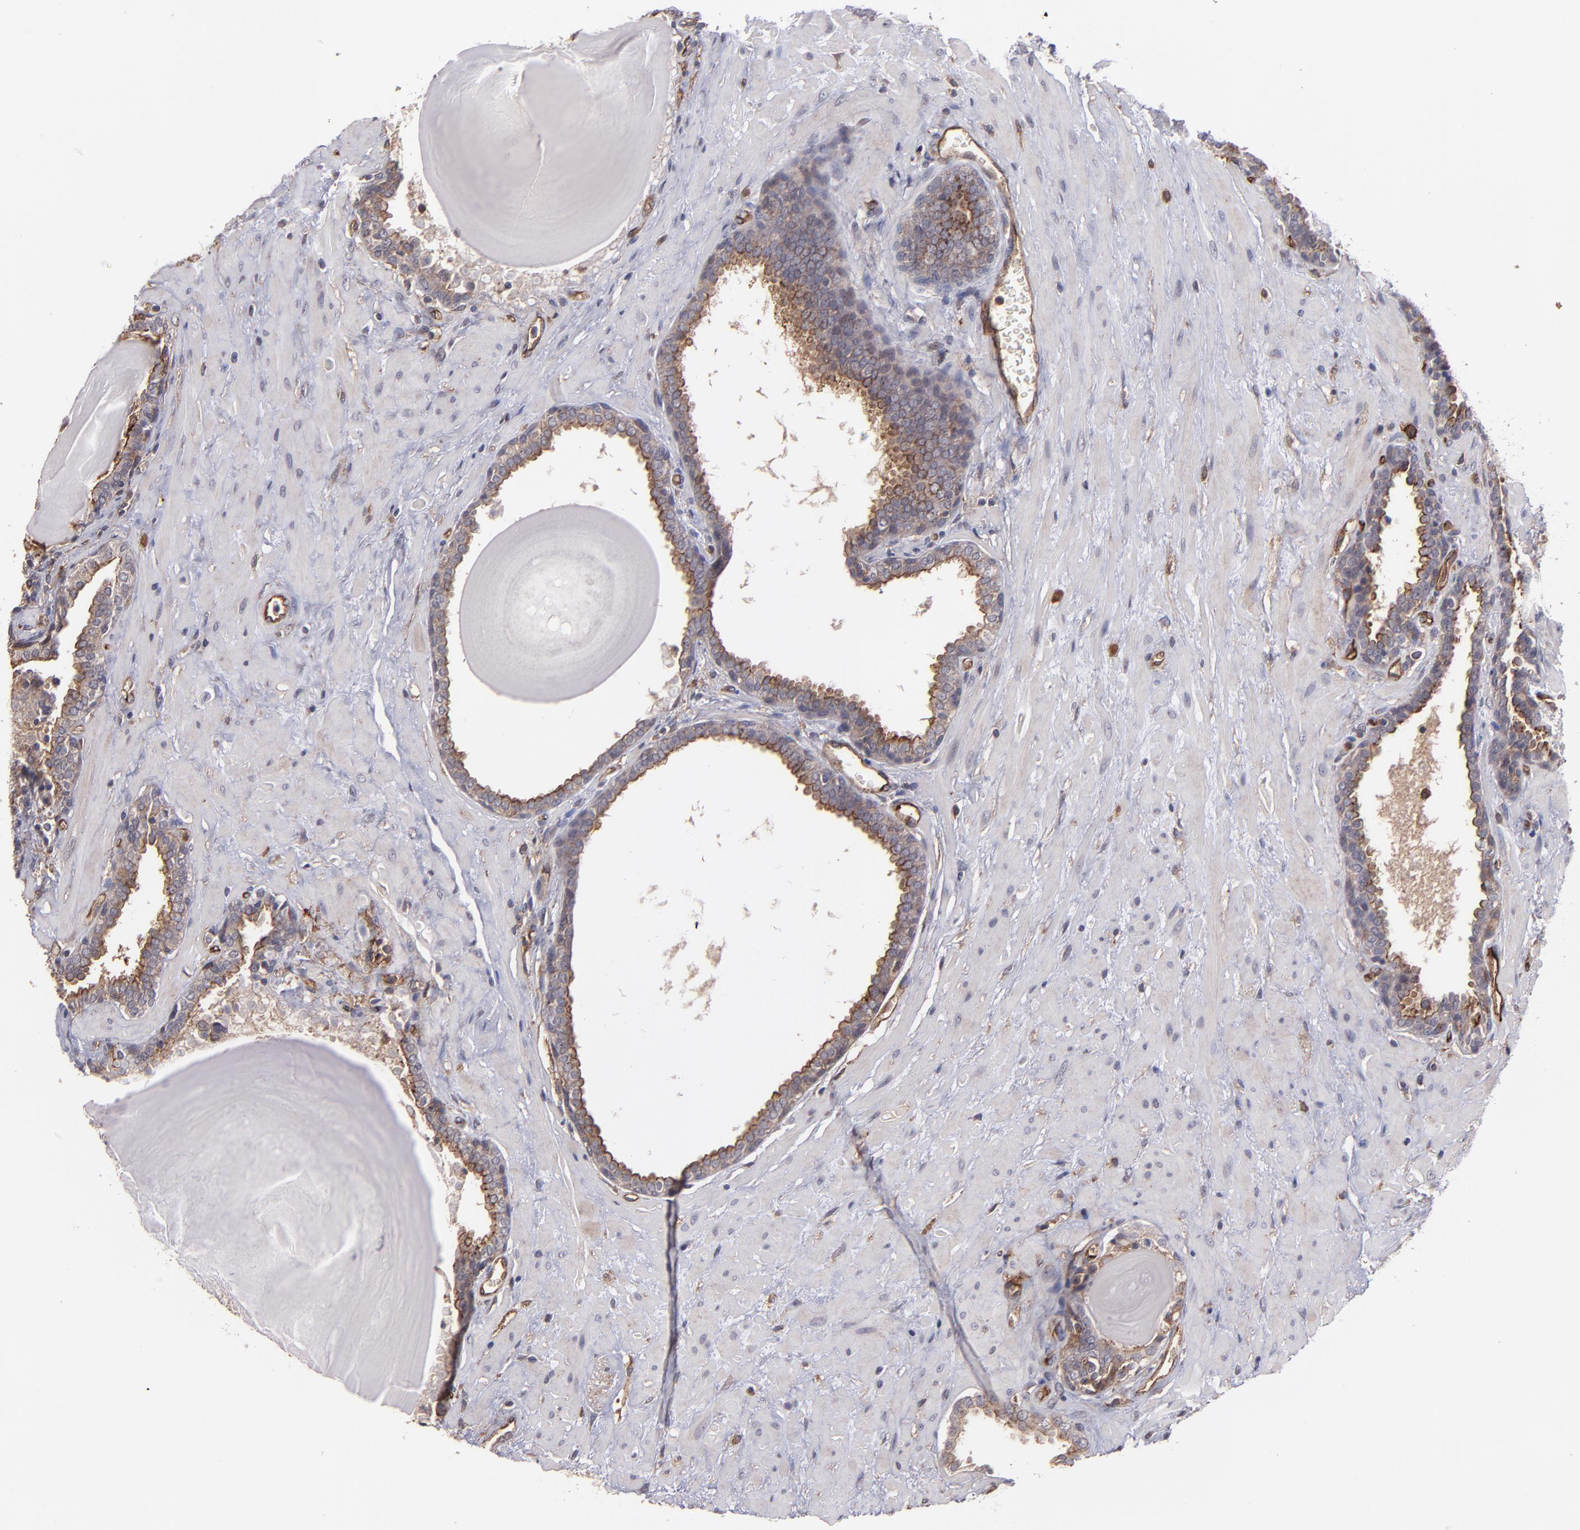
{"staining": {"intensity": "moderate", "quantity": ">75%", "location": "cytoplasmic/membranous"}, "tissue": "prostate", "cell_type": "Glandular cells", "image_type": "normal", "snomed": [{"axis": "morphology", "description": "Normal tissue, NOS"}, {"axis": "topography", "description": "Prostate"}], "caption": "The histopathology image reveals staining of benign prostate, revealing moderate cytoplasmic/membranous protein expression (brown color) within glandular cells. (brown staining indicates protein expression, while blue staining denotes nuclei).", "gene": "ICAM1", "patient": {"sex": "male", "age": 51}}